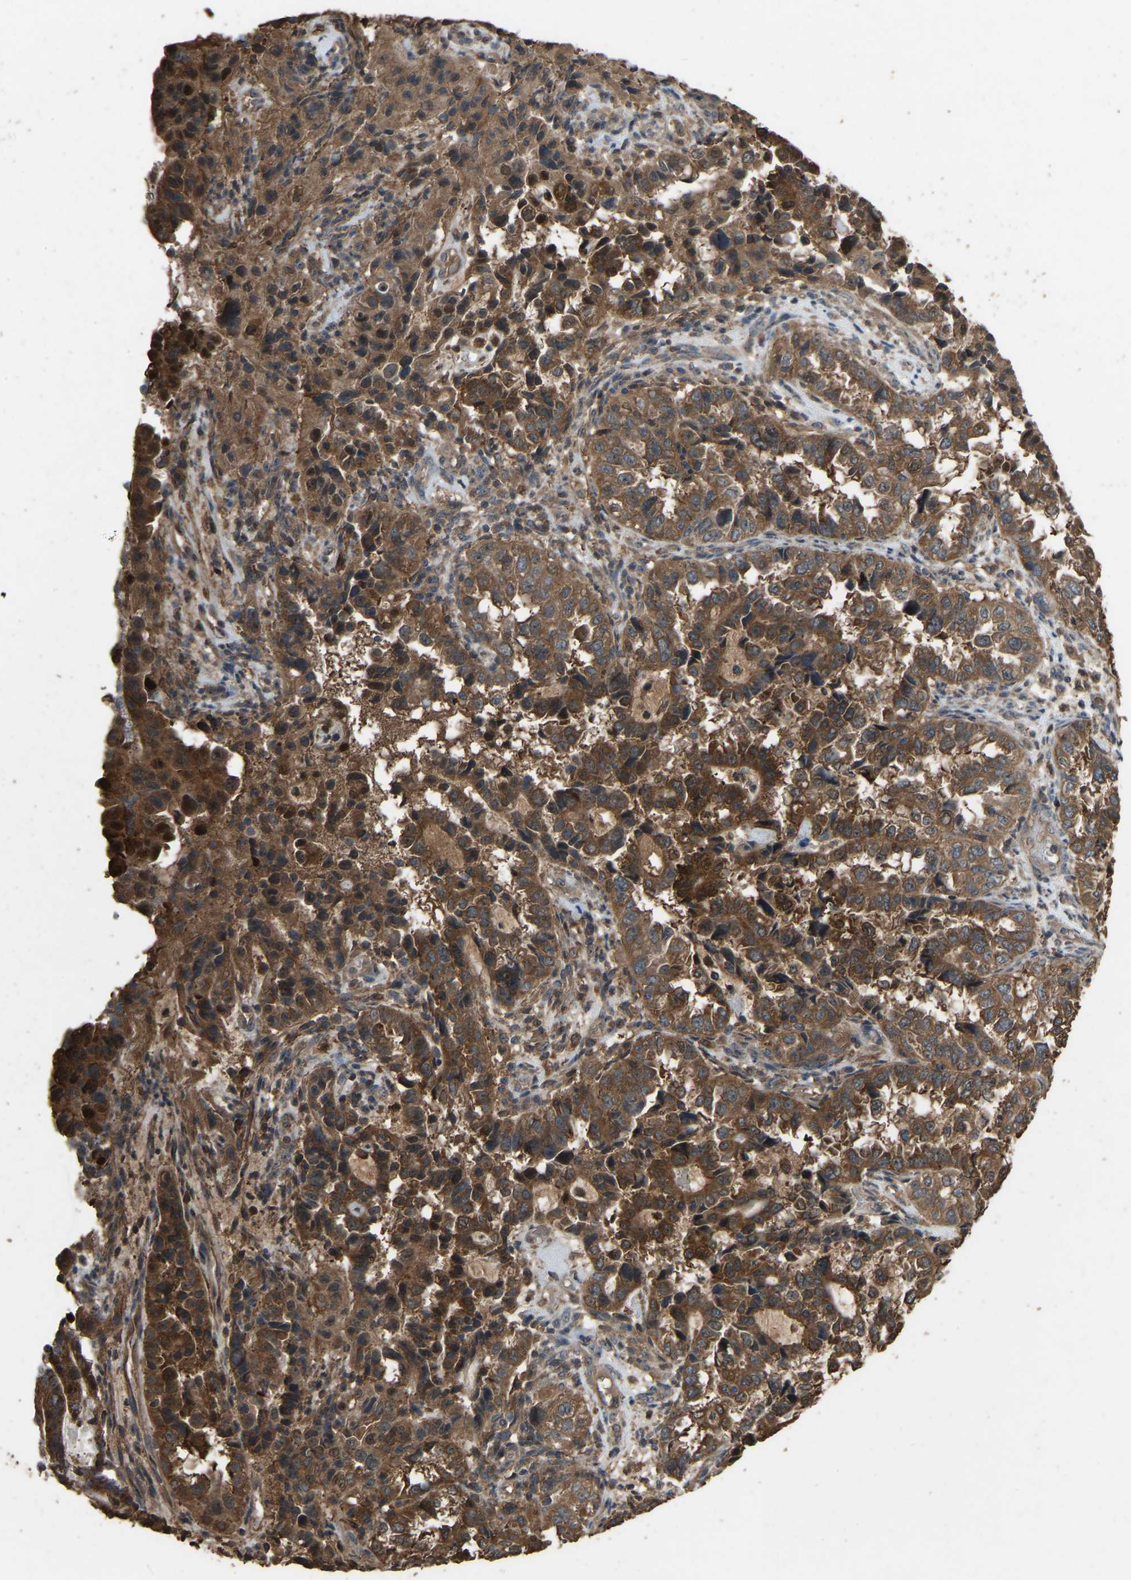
{"staining": {"intensity": "moderate", "quantity": ">75%", "location": "cytoplasmic/membranous"}, "tissue": "endometrial cancer", "cell_type": "Tumor cells", "image_type": "cancer", "snomed": [{"axis": "morphology", "description": "Adenocarcinoma, NOS"}, {"axis": "topography", "description": "Endometrium"}], "caption": "Immunohistochemistry (IHC) staining of endometrial adenocarcinoma, which displays medium levels of moderate cytoplasmic/membranous positivity in about >75% of tumor cells indicating moderate cytoplasmic/membranous protein positivity. The staining was performed using DAB (3,3'-diaminobenzidine) (brown) for protein detection and nuclei were counterstained in hematoxylin (blue).", "gene": "FHIT", "patient": {"sex": "female", "age": 85}}